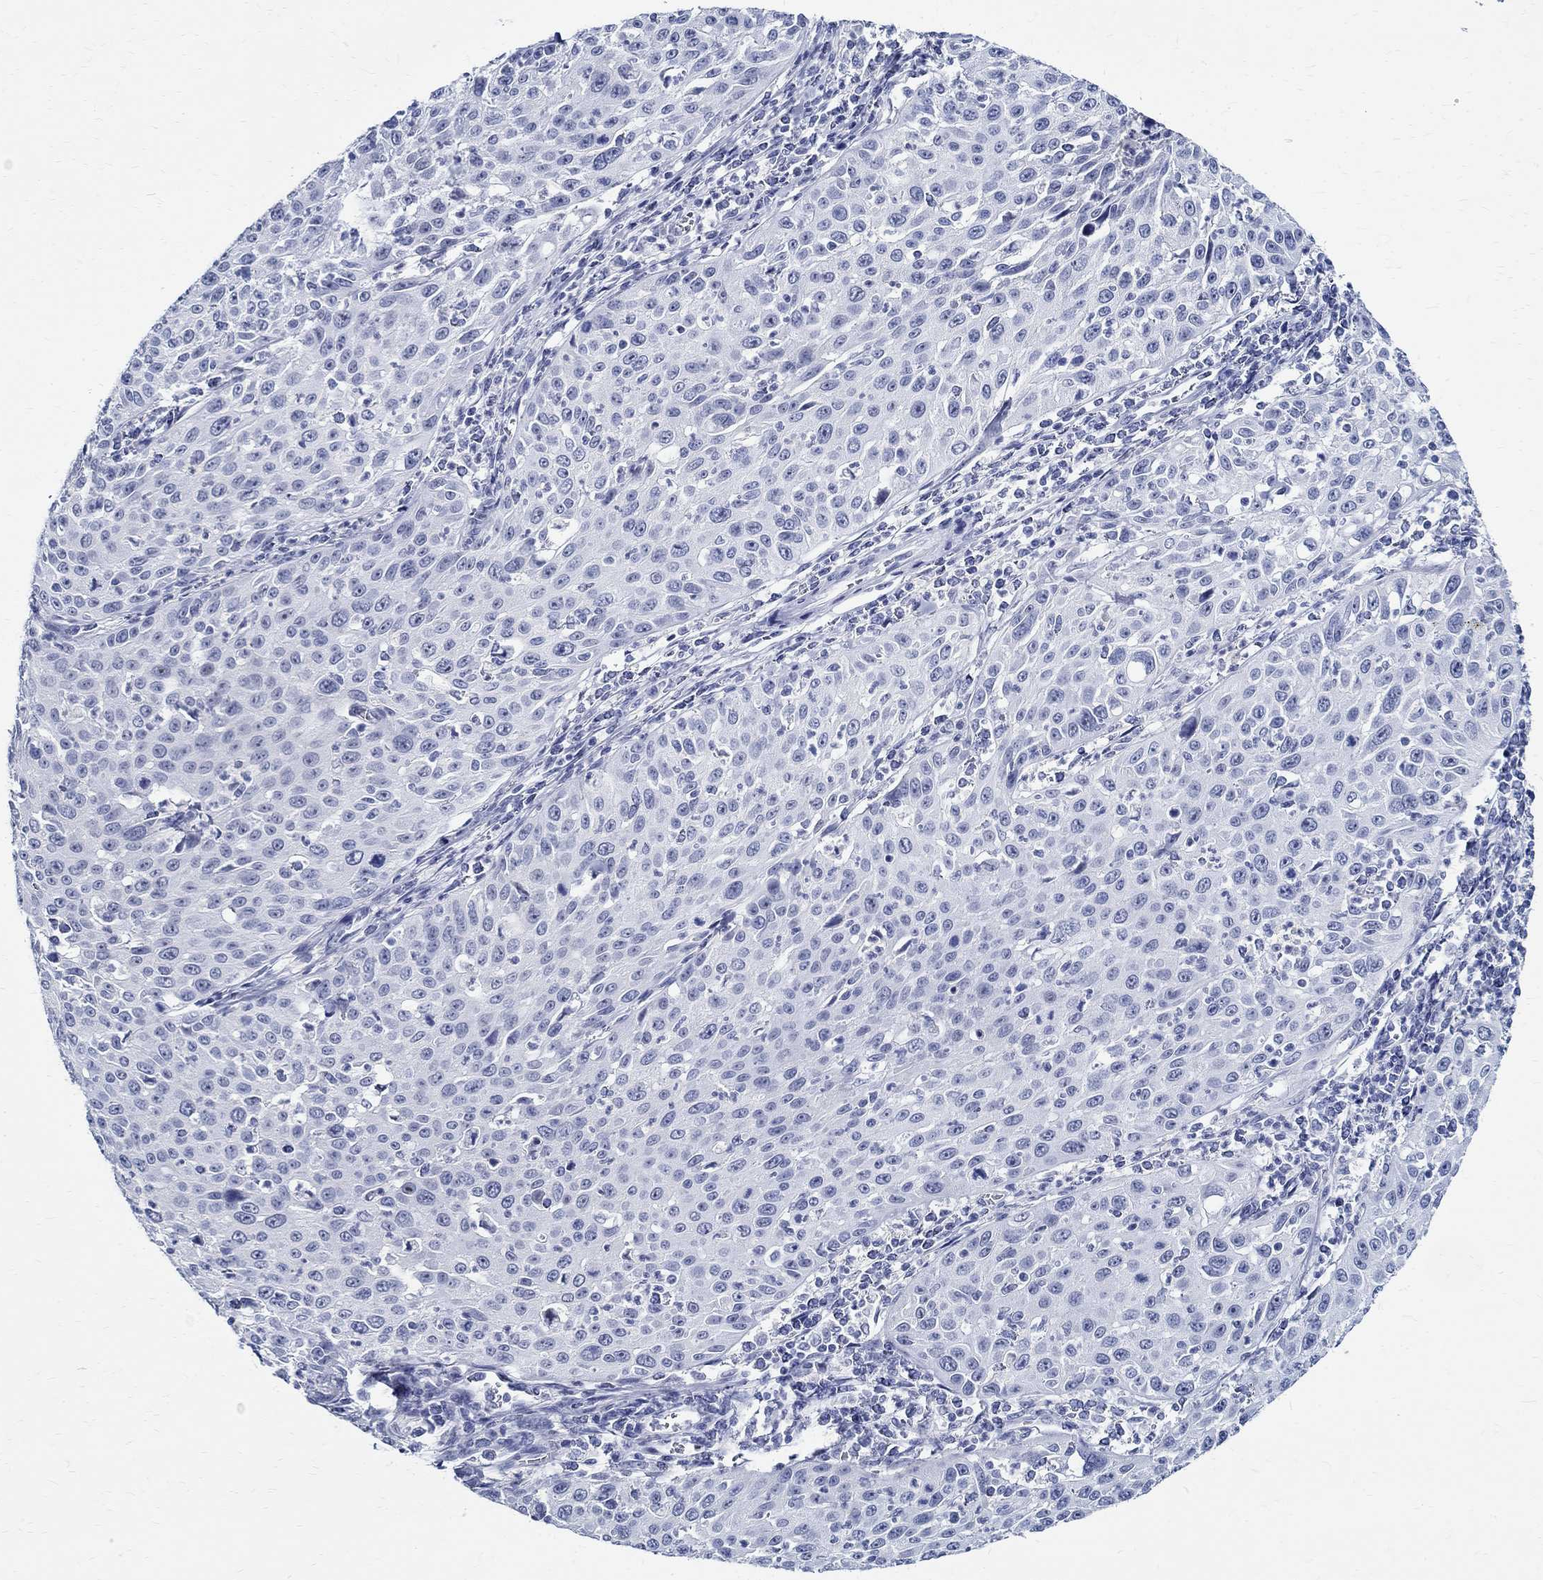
{"staining": {"intensity": "negative", "quantity": "none", "location": "none"}, "tissue": "cervical cancer", "cell_type": "Tumor cells", "image_type": "cancer", "snomed": [{"axis": "morphology", "description": "Squamous cell carcinoma, NOS"}, {"axis": "topography", "description": "Cervix"}], "caption": "This photomicrograph is of squamous cell carcinoma (cervical) stained with immunohistochemistry (IHC) to label a protein in brown with the nuclei are counter-stained blue. There is no staining in tumor cells.", "gene": "BSPRY", "patient": {"sex": "female", "age": 26}}